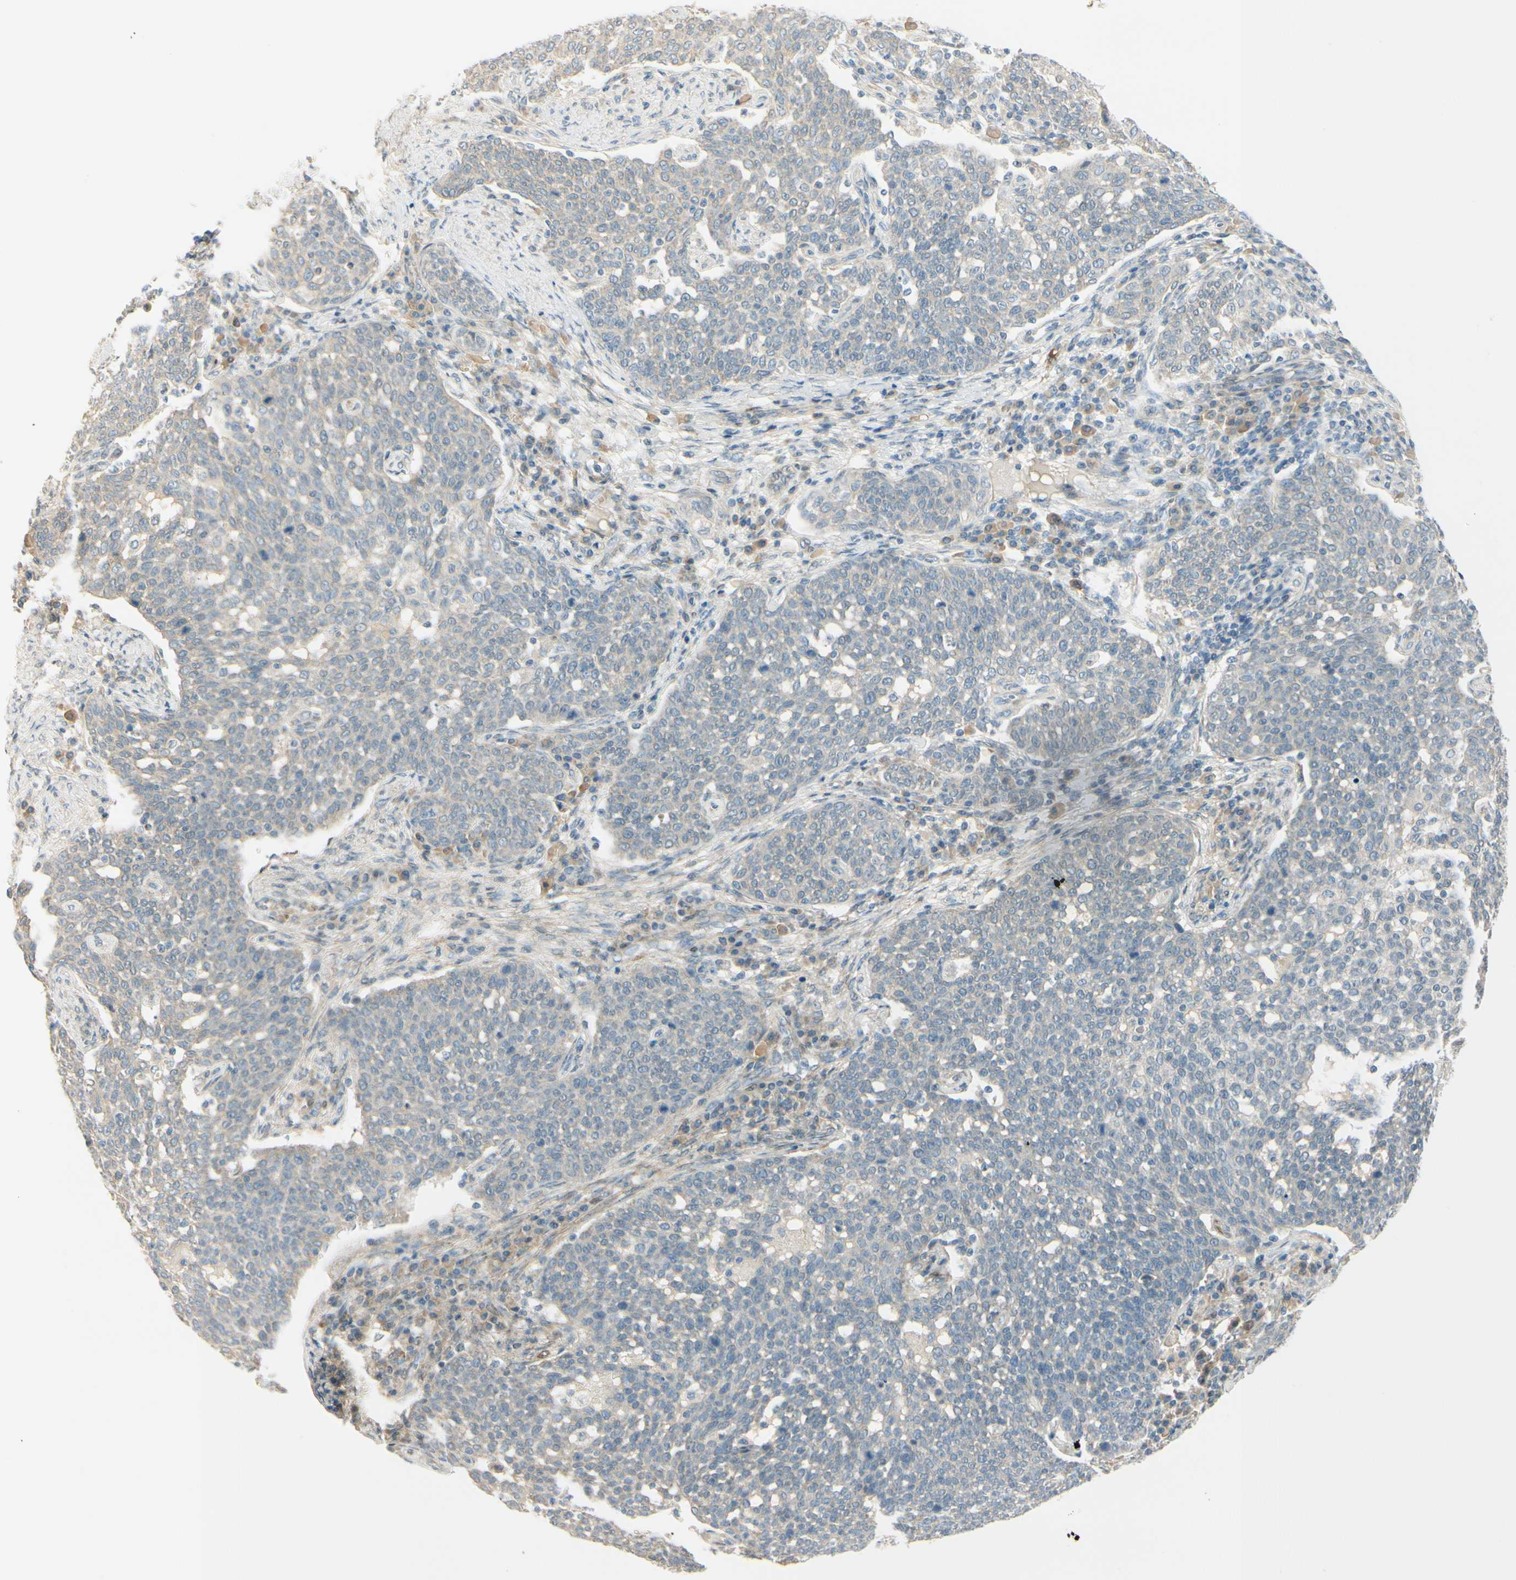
{"staining": {"intensity": "negative", "quantity": "none", "location": "none"}, "tissue": "cervical cancer", "cell_type": "Tumor cells", "image_type": "cancer", "snomed": [{"axis": "morphology", "description": "Squamous cell carcinoma, NOS"}, {"axis": "topography", "description": "Cervix"}], "caption": "Immunohistochemical staining of human cervical cancer (squamous cell carcinoma) reveals no significant staining in tumor cells.", "gene": "FHL2", "patient": {"sex": "female", "age": 34}}